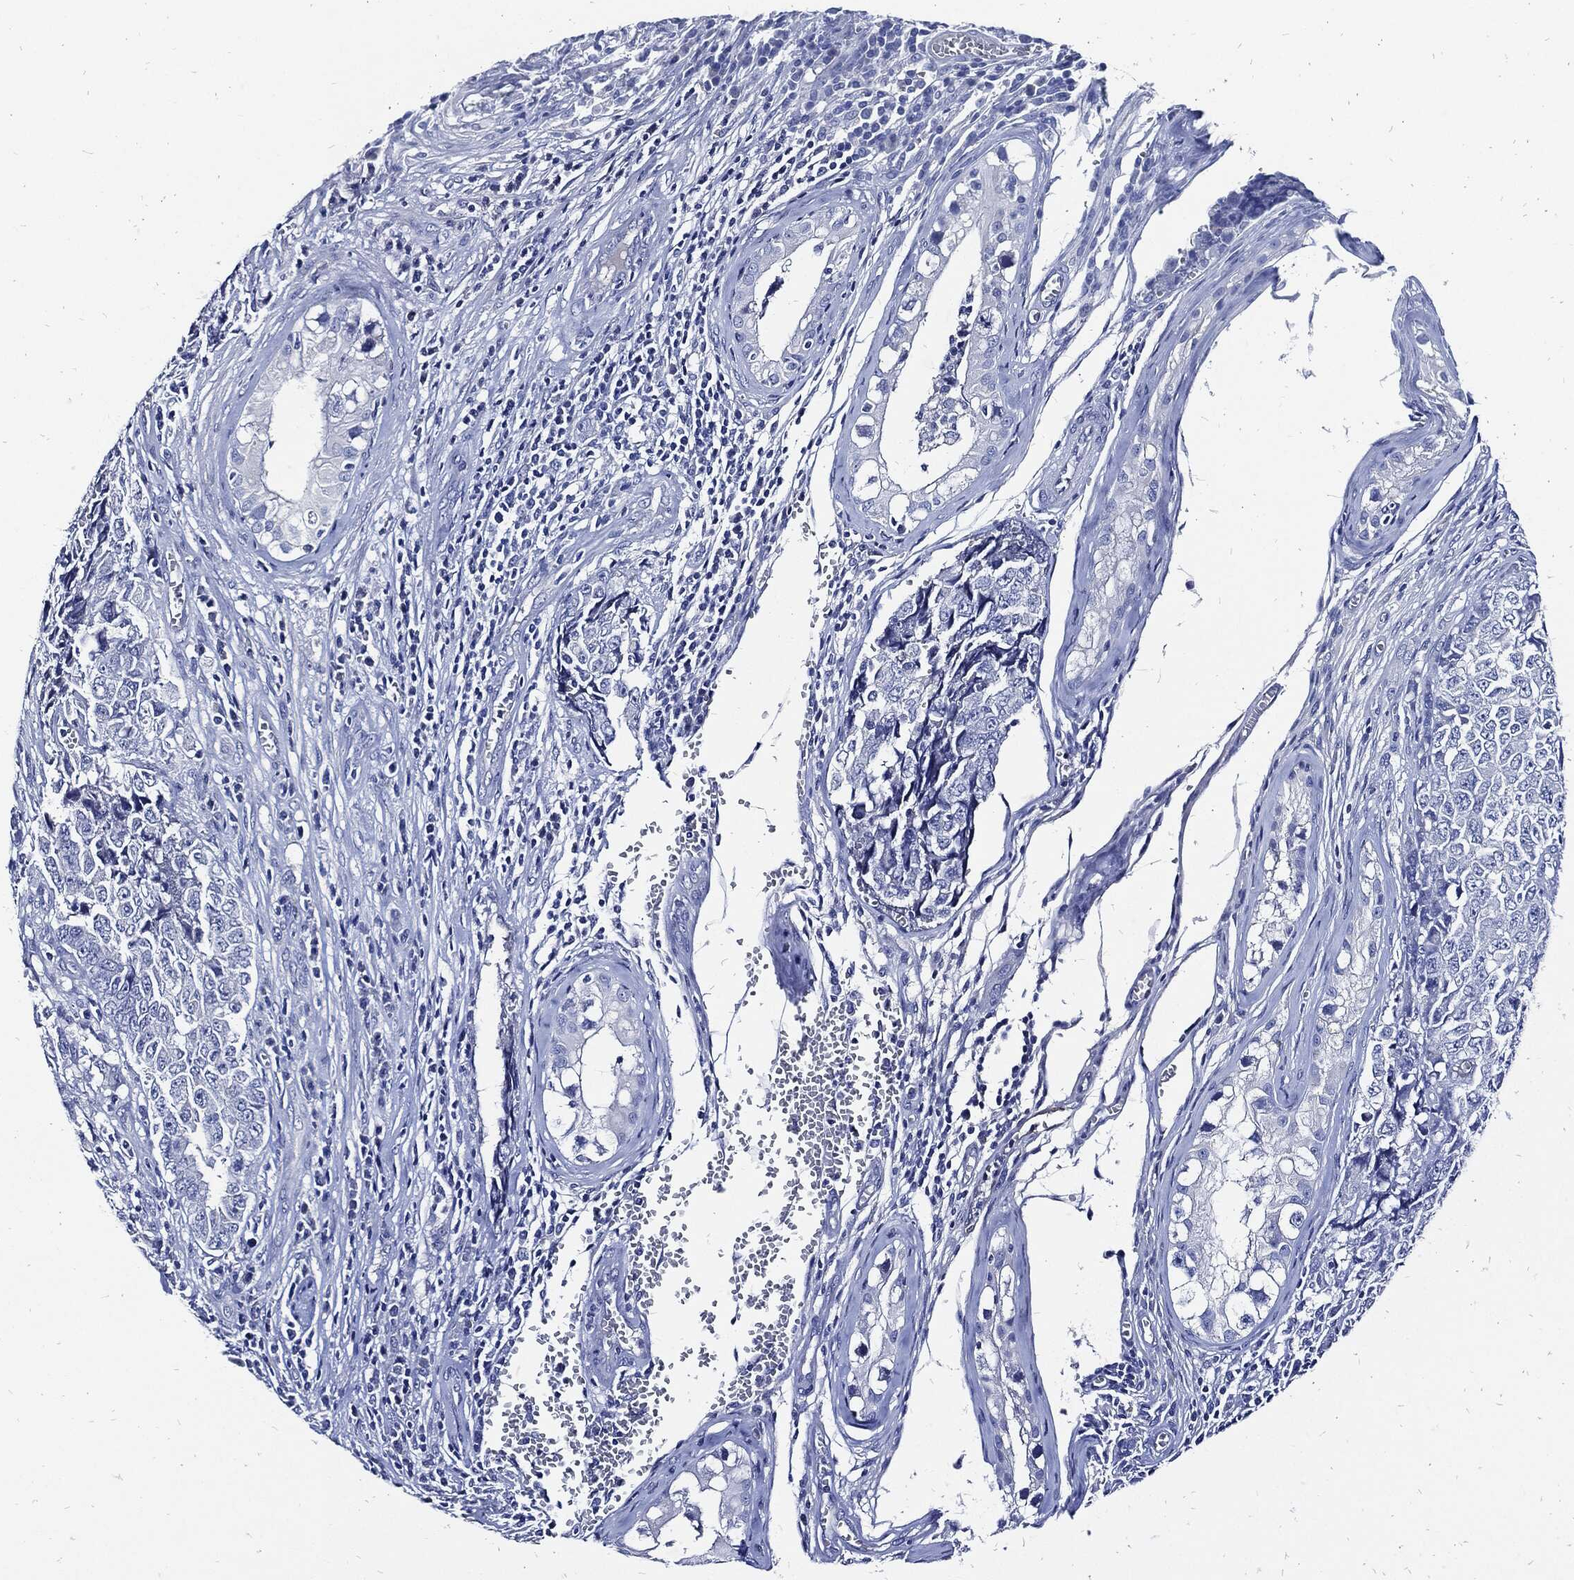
{"staining": {"intensity": "negative", "quantity": "none", "location": "none"}, "tissue": "testis cancer", "cell_type": "Tumor cells", "image_type": "cancer", "snomed": [{"axis": "morphology", "description": "Carcinoma, Embryonal, NOS"}, {"axis": "topography", "description": "Testis"}], "caption": "Immunohistochemistry (IHC) photomicrograph of testis cancer stained for a protein (brown), which demonstrates no expression in tumor cells.", "gene": "FABP4", "patient": {"sex": "male", "age": 23}}